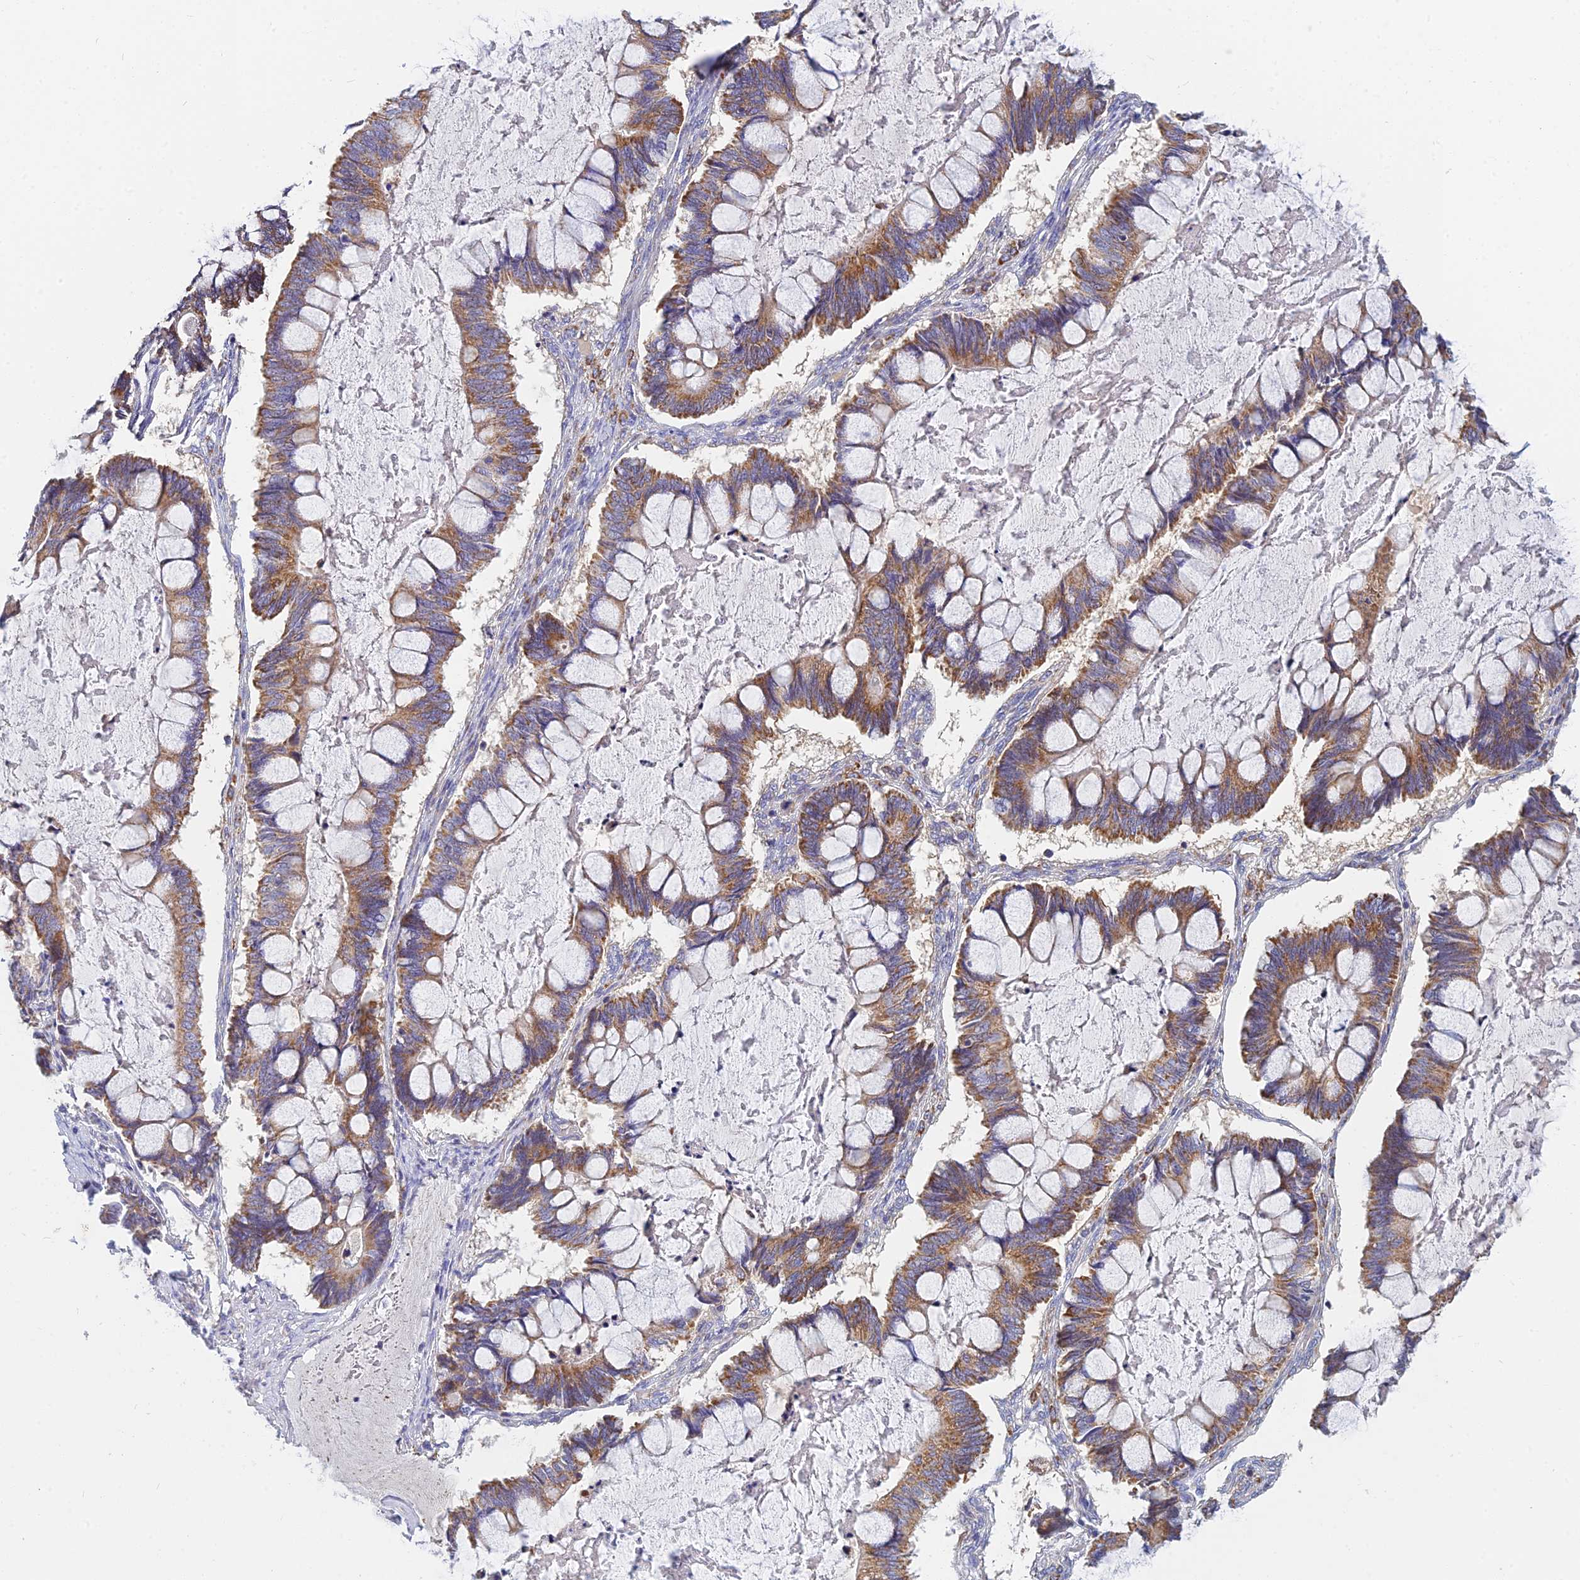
{"staining": {"intensity": "moderate", "quantity": ">75%", "location": "cytoplasmic/membranous"}, "tissue": "ovarian cancer", "cell_type": "Tumor cells", "image_type": "cancer", "snomed": [{"axis": "morphology", "description": "Cystadenocarcinoma, mucinous, NOS"}, {"axis": "topography", "description": "Ovary"}], "caption": "A histopathology image of ovarian mucinous cystadenocarcinoma stained for a protein displays moderate cytoplasmic/membranous brown staining in tumor cells.", "gene": "CACNA1B", "patient": {"sex": "female", "age": 61}}